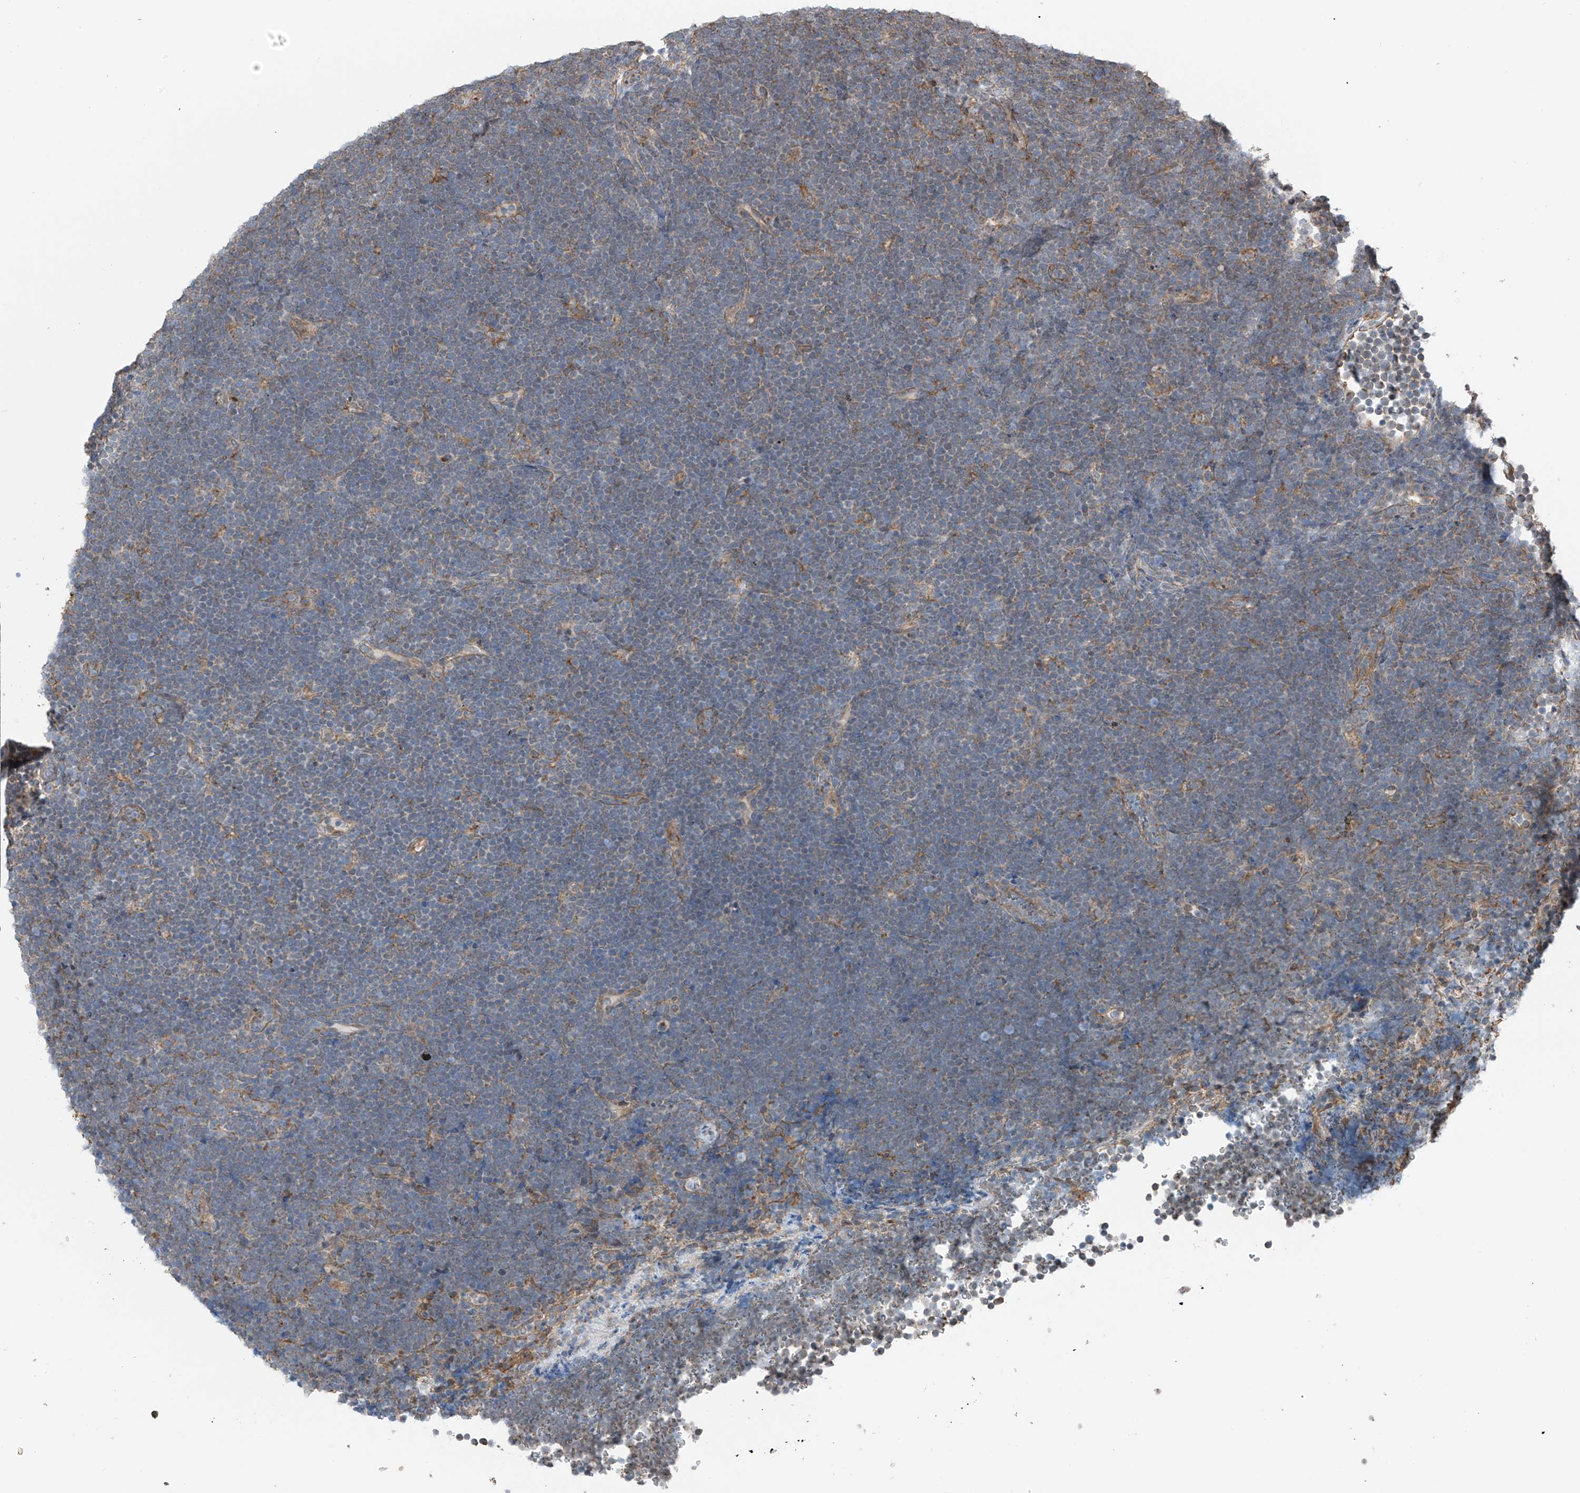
{"staining": {"intensity": "negative", "quantity": "none", "location": "none"}, "tissue": "lymphoma", "cell_type": "Tumor cells", "image_type": "cancer", "snomed": [{"axis": "morphology", "description": "Malignant lymphoma, non-Hodgkin's type, High grade"}, {"axis": "topography", "description": "Lymph node"}], "caption": "Lymphoma was stained to show a protein in brown. There is no significant expression in tumor cells.", "gene": "ZNF189", "patient": {"sex": "male", "age": 13}}